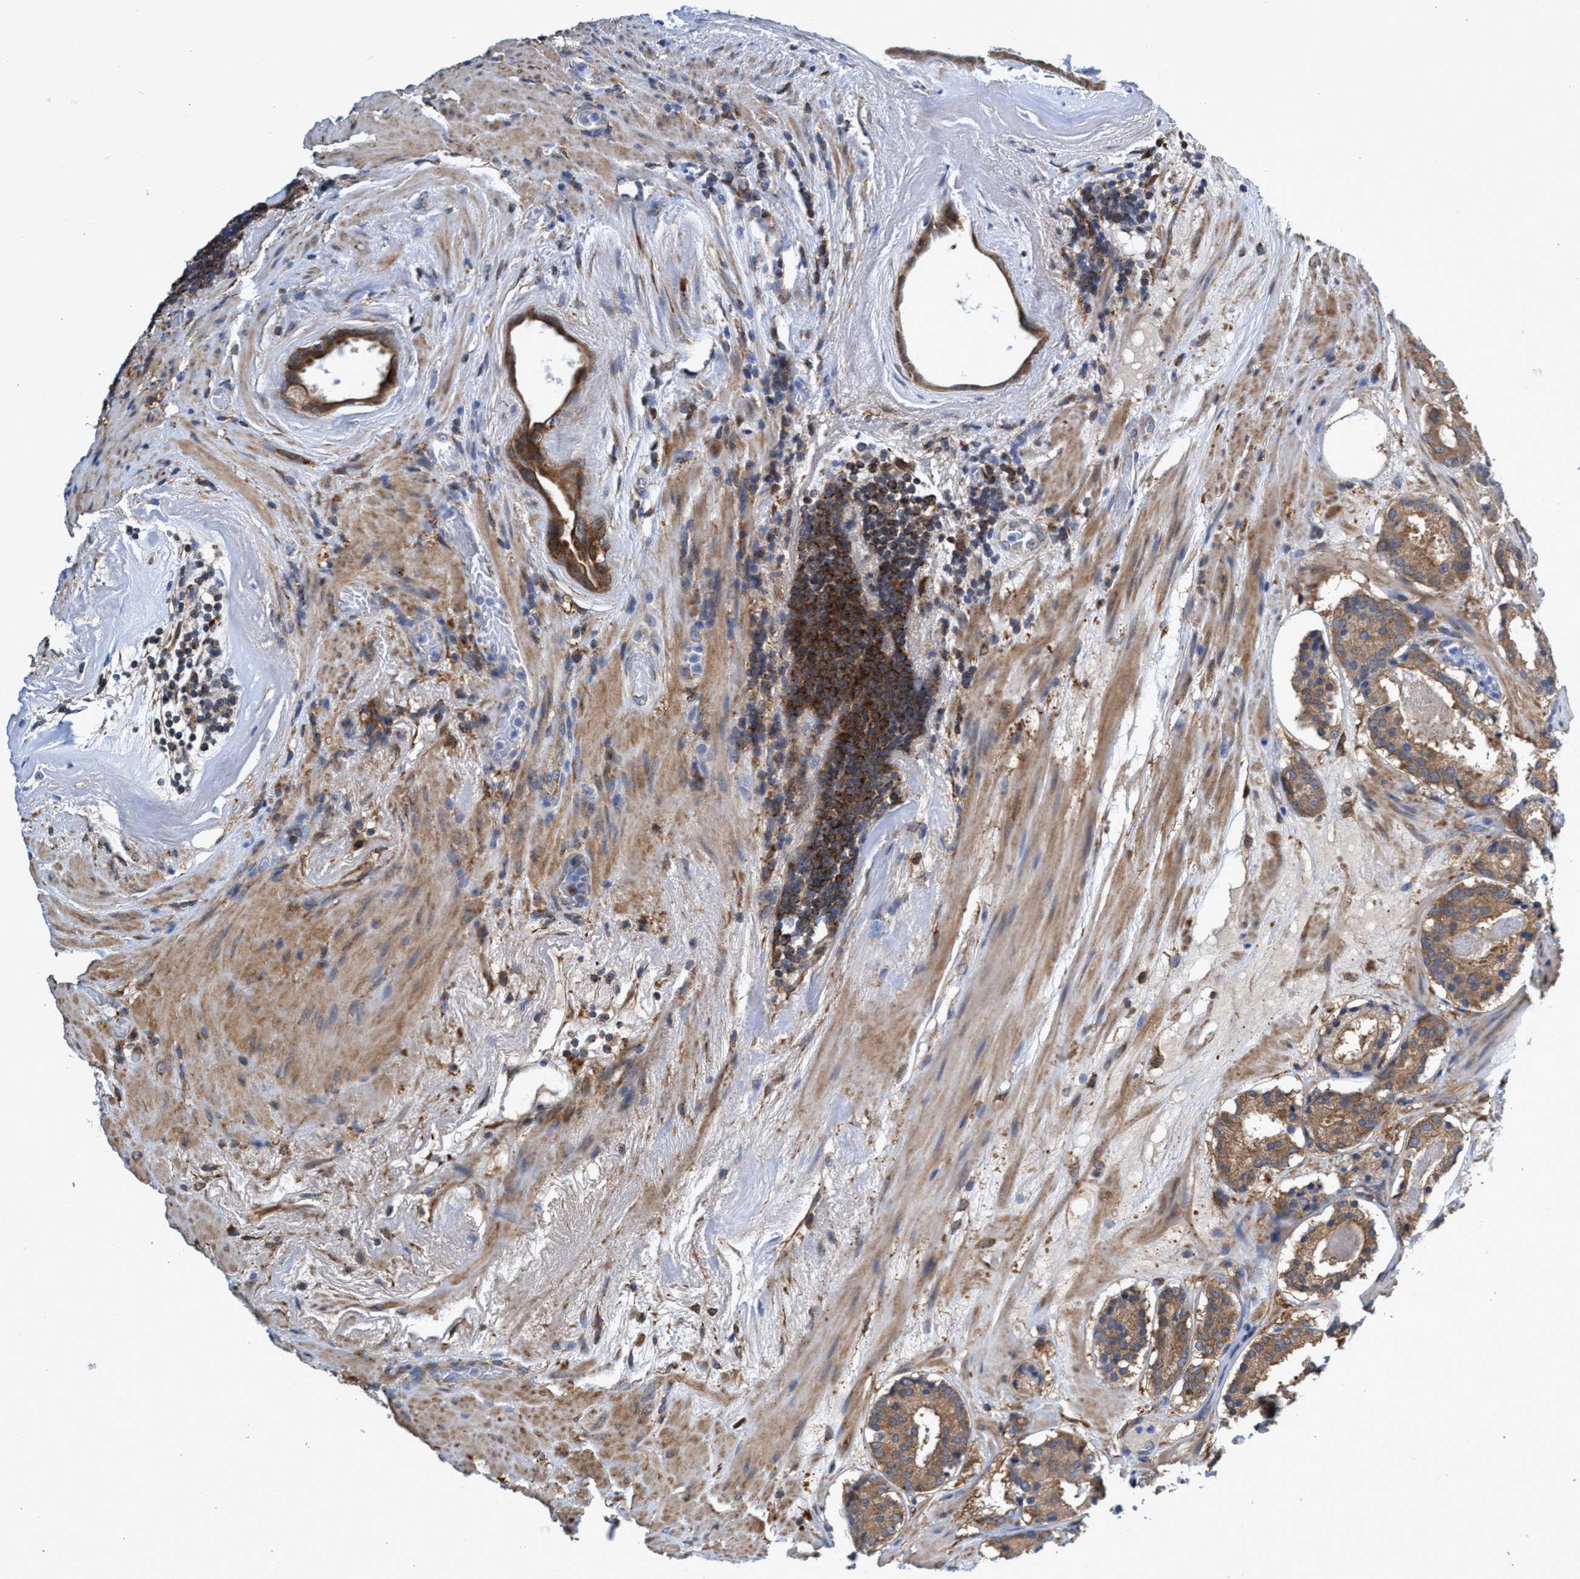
{"staining": {"intensity": "moderate", "quantity": ">75%", "location": "cytoplasmic/membranous"}, "tissue": "prostate cancer", "cell_type": "Tumor cells", "image_type": "cancer", "snomed": [{"axis": "morphology", "description": "Adenocarcinoma, Low grade"}, {"axis": "topography", "description": "Prostate"}], "caption": "Immunohistochemistry of human prostate cancer (adenocarcinoma (low-grade)) shows medium levels of moderate cytoplasmic/membranous positivity in approximately >75% of tumor cells. (DAB (3,3'-diaminobenzidine) IHC with brightfield microscopy, high magnification).", "gene": "CRYZ", "patient": {"sex": "male", "age": 69}}